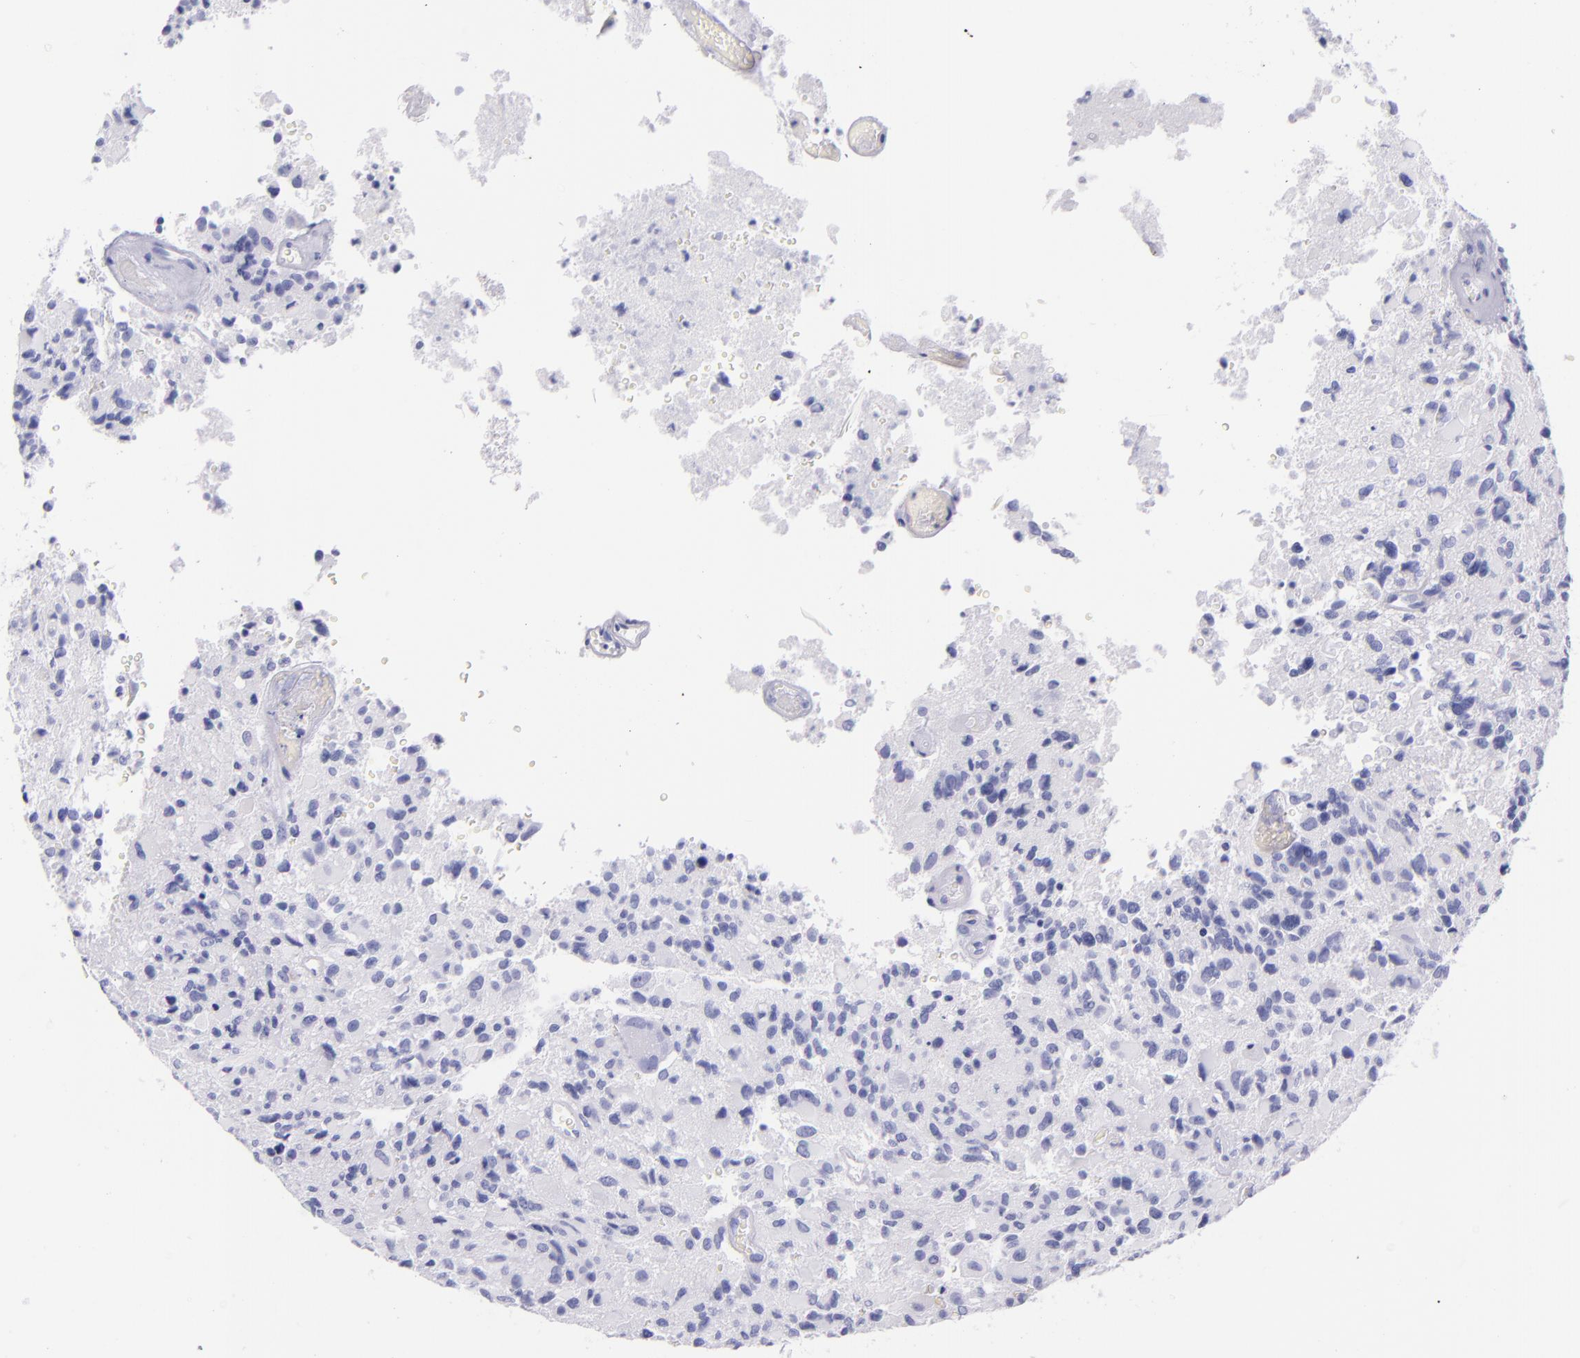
{"staining": {"intensity": "negative", "quantity": "none", "location": "none"}, "tissue": "glioma", "cell_type": "Tumor cells", "image_type": "cancer", "snomed": [{"axis": "morphology", "description": "Glioma, malignant, High grade"}, {"axis": "topography", "description": "Brain"}], "caption": "This is an immunohistochemistry (IHC) image of human glioma. There is no expression in tumor cells.", "gene": "SFTPB", "patient": {"sex": "male", "age": 69}}